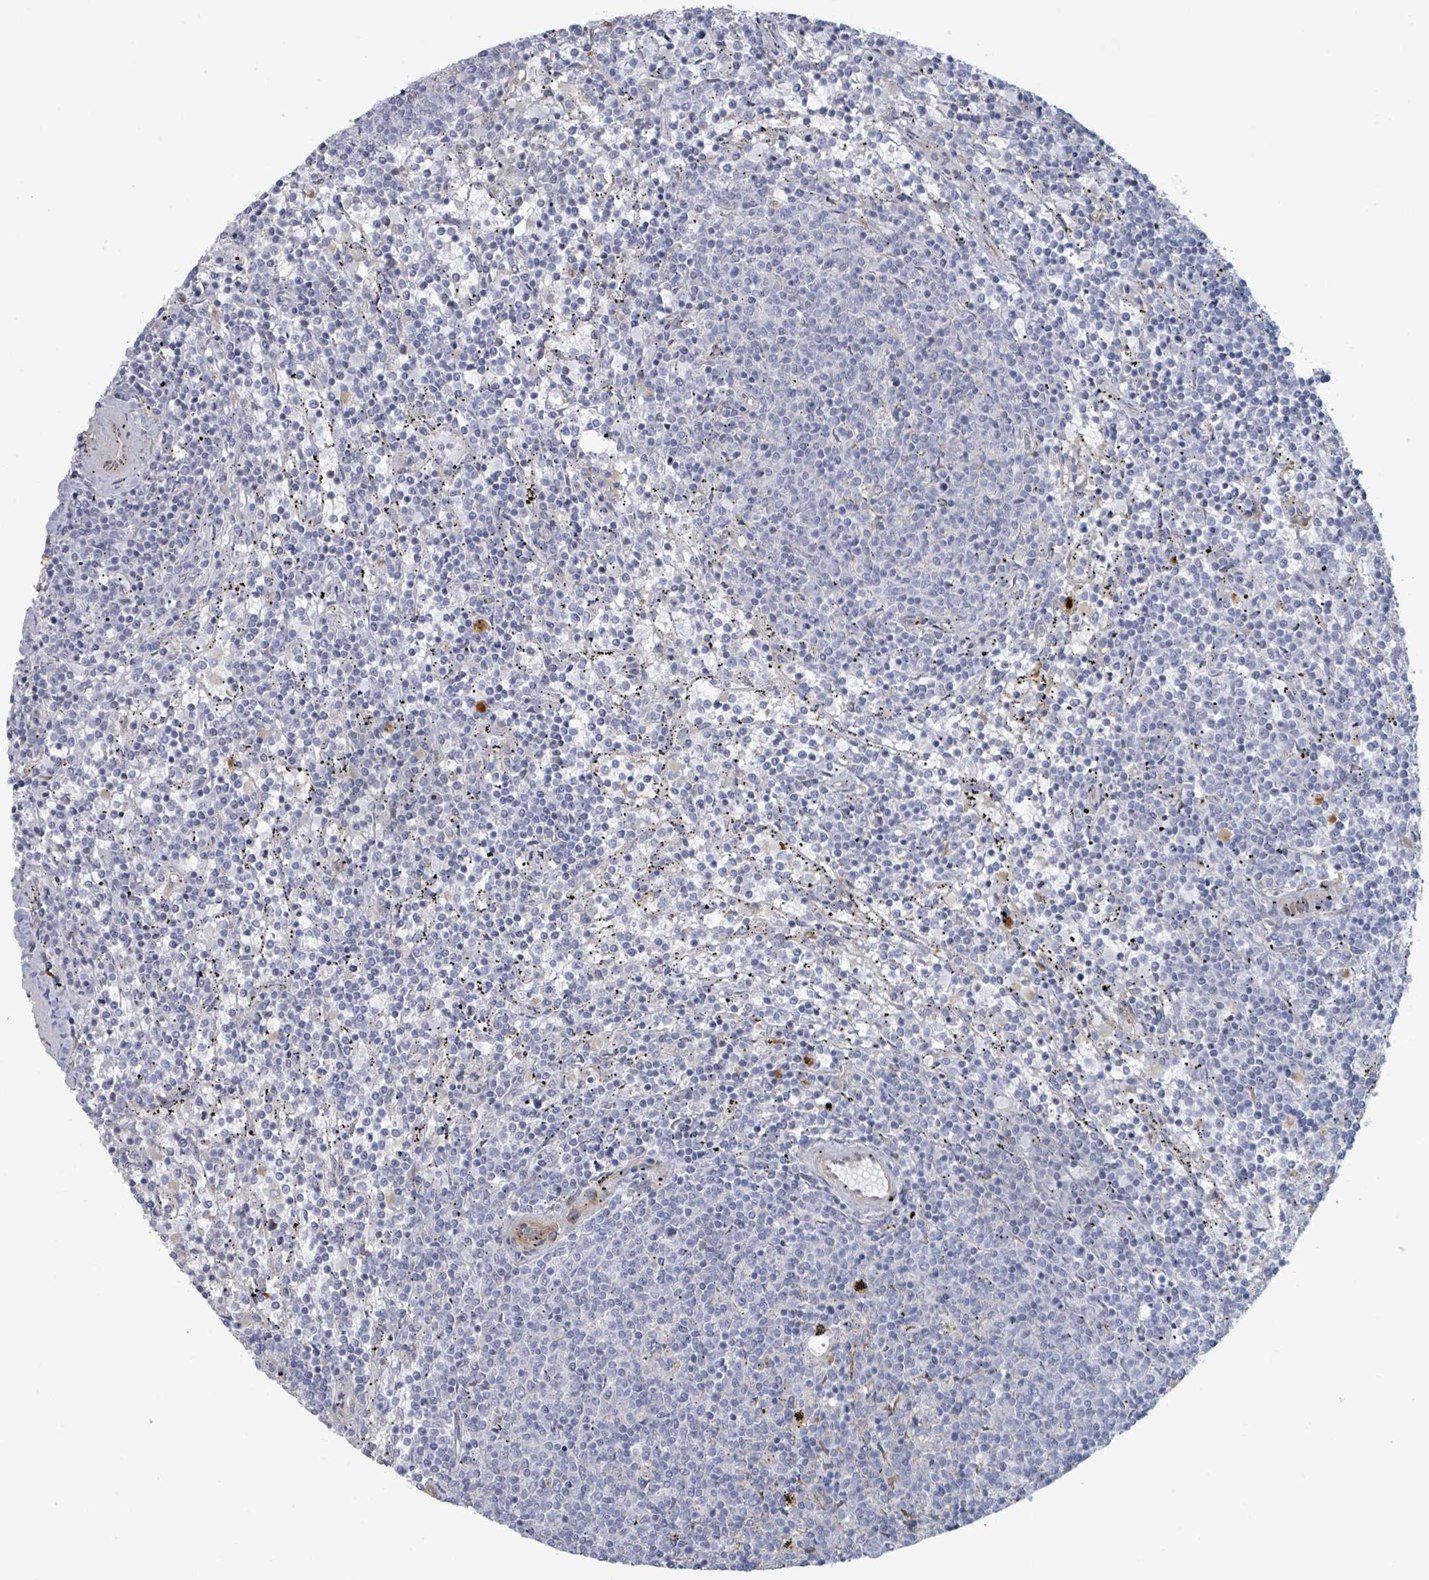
{"staining": {"intensity": "negative", "quantity": "none", "location": "none"}, "tissue": "lymphoma", "cell_type": "Tumor cells", "image_type": "cancer", "snomed": [{"axis": "morphology", "description": "Malignant lymphoma, non-Hodgkin's type, Low grade"}, {"axis": "topography", "description": "Spleen"}], "caption": "IHC image of neoplastic tissue: malignant lymphoma, non-Hodgkin's type (low-grade) stained with DAB exhibits no significant protein expression in tumor cells.", "gene": "COL13A1", "patient": {"sex": "female", "age": 50}}